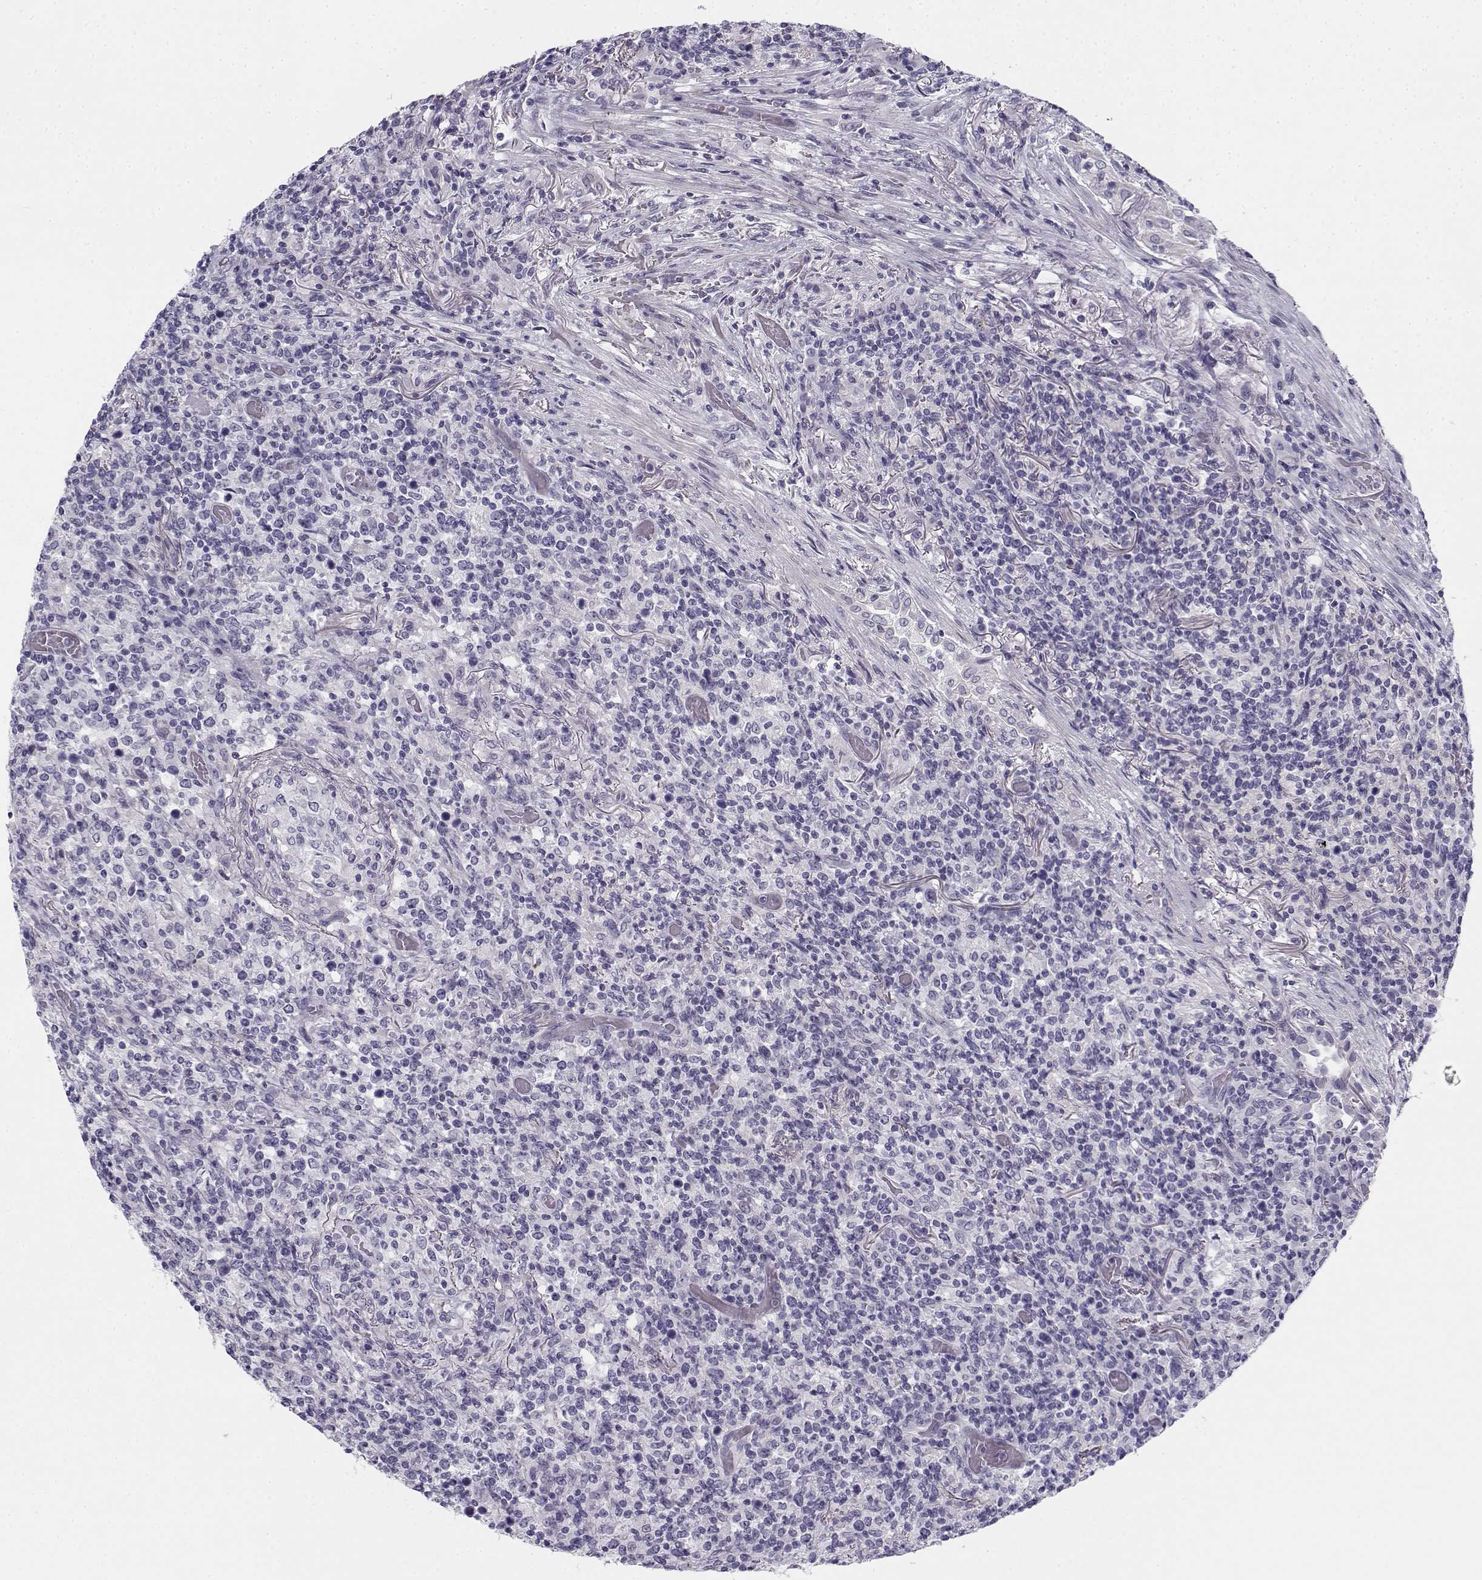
{"staining": {"intensity": "negative", "quantity": "none", "location": "none"}, "tissue": "lymphoma", "cell_type": "Tumor cells", "image_type": "cancer", "snomed": [{"axis": "morphology", "description": "Malignant lymphoma, non-Hodgkin's type, High grade"}, {"axis": "topography", "description": "Lung"}], "caption": "There is no significant positivity in tumor cells of malignant lymphoma, non-Hodgkin's type (high-grade).", "gene": "CREB3L3", "patient": {"sex": "male", "age": 79}}